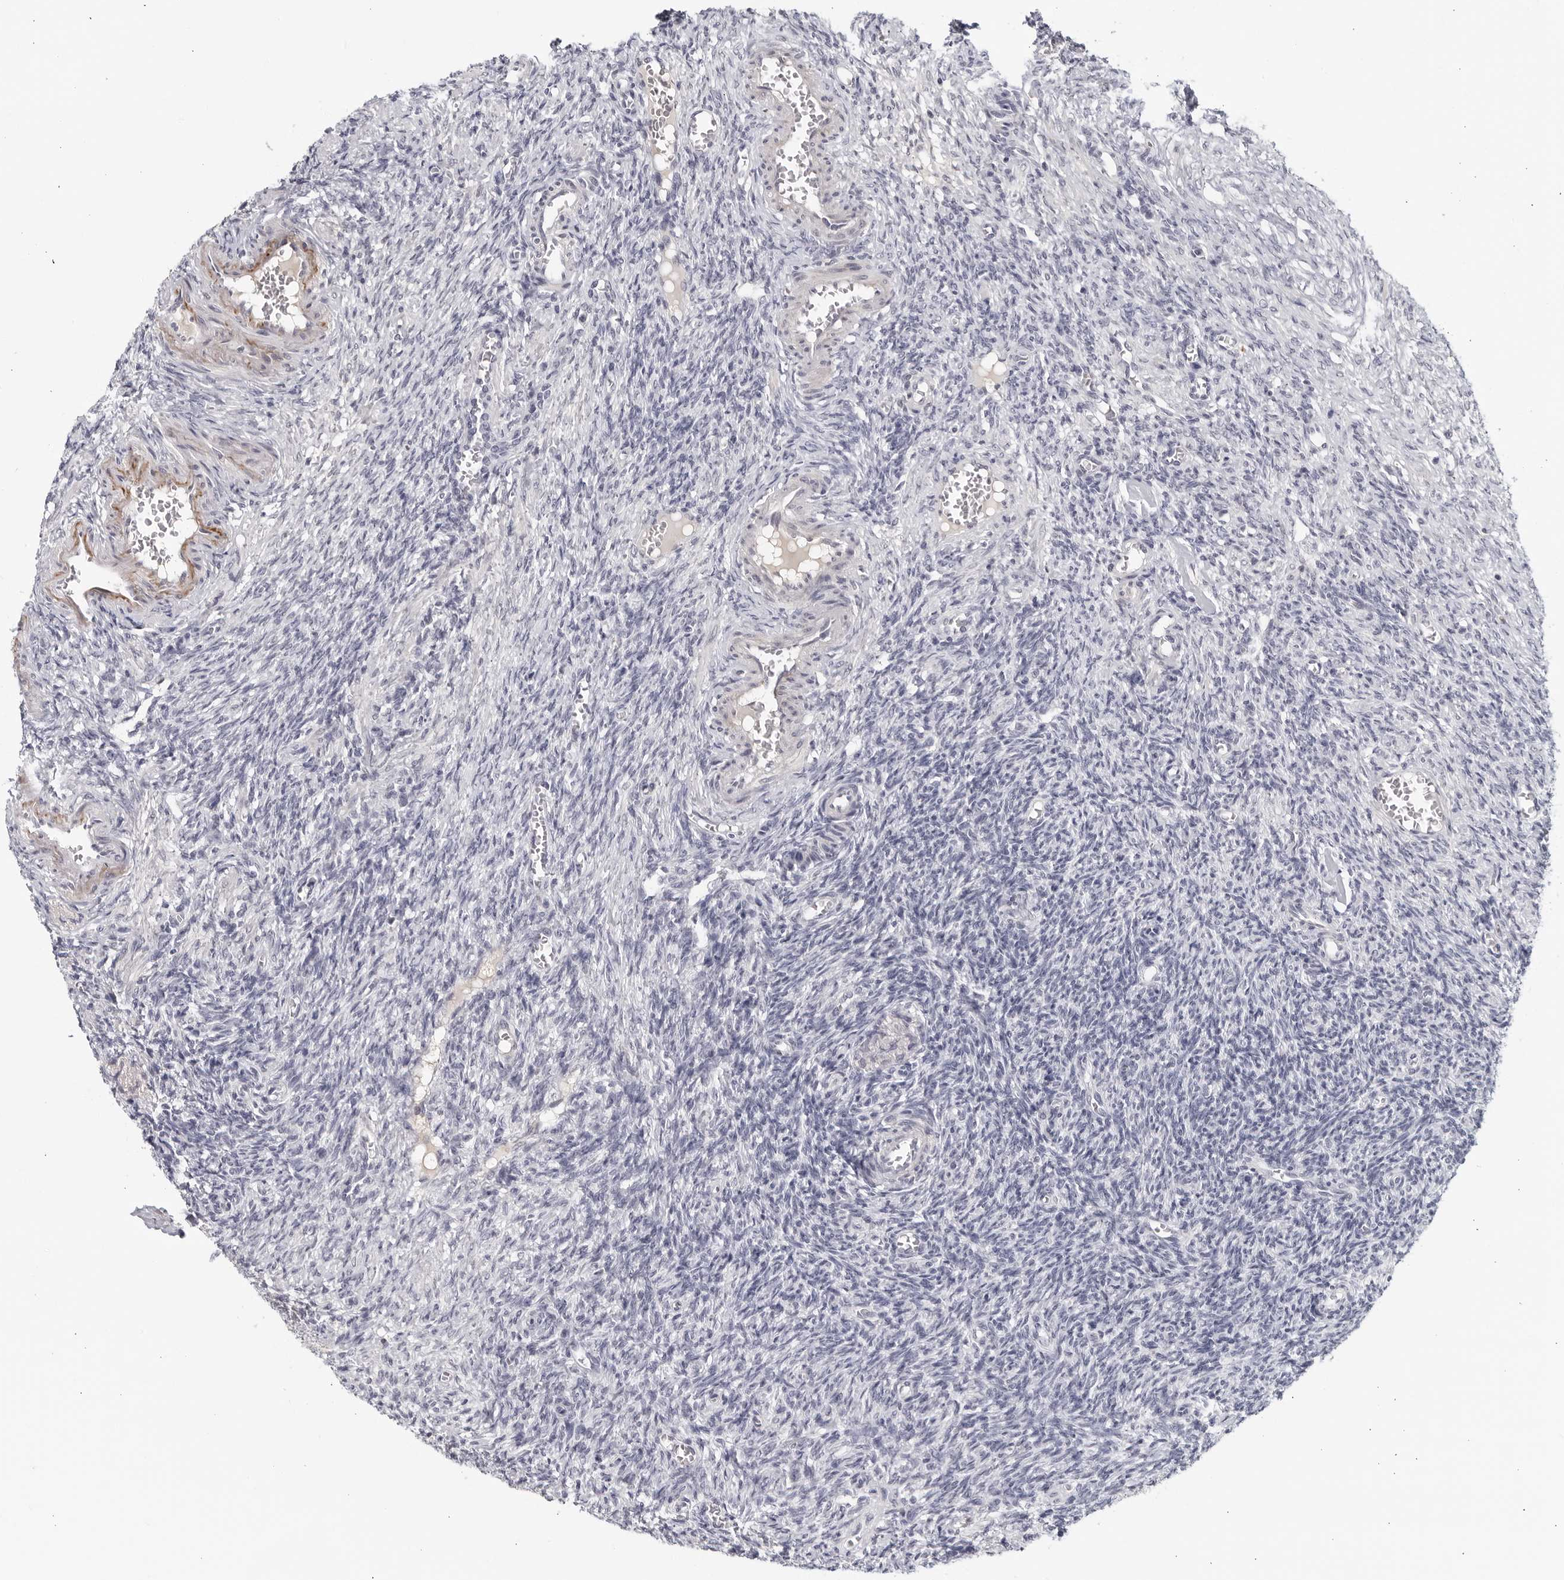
{"staining": {"intensity": "negative", "quantity": "none", "location": "none"}, "tissue": "ovary", "cell_type": "Ovarian stroma cells", "image_type": "normal", "snomed": [{"axis": "morphology", "description": "Normal tissue, NOS"}, {"axis": "topography", "description": "Ovary"}], "caption": "Immunohistochemical staining of unremarkable human ovary displays no significant staining in ovarian stroma cells.", "gene": "STRADB", "patient": {"sex": "female", "age": 27}}